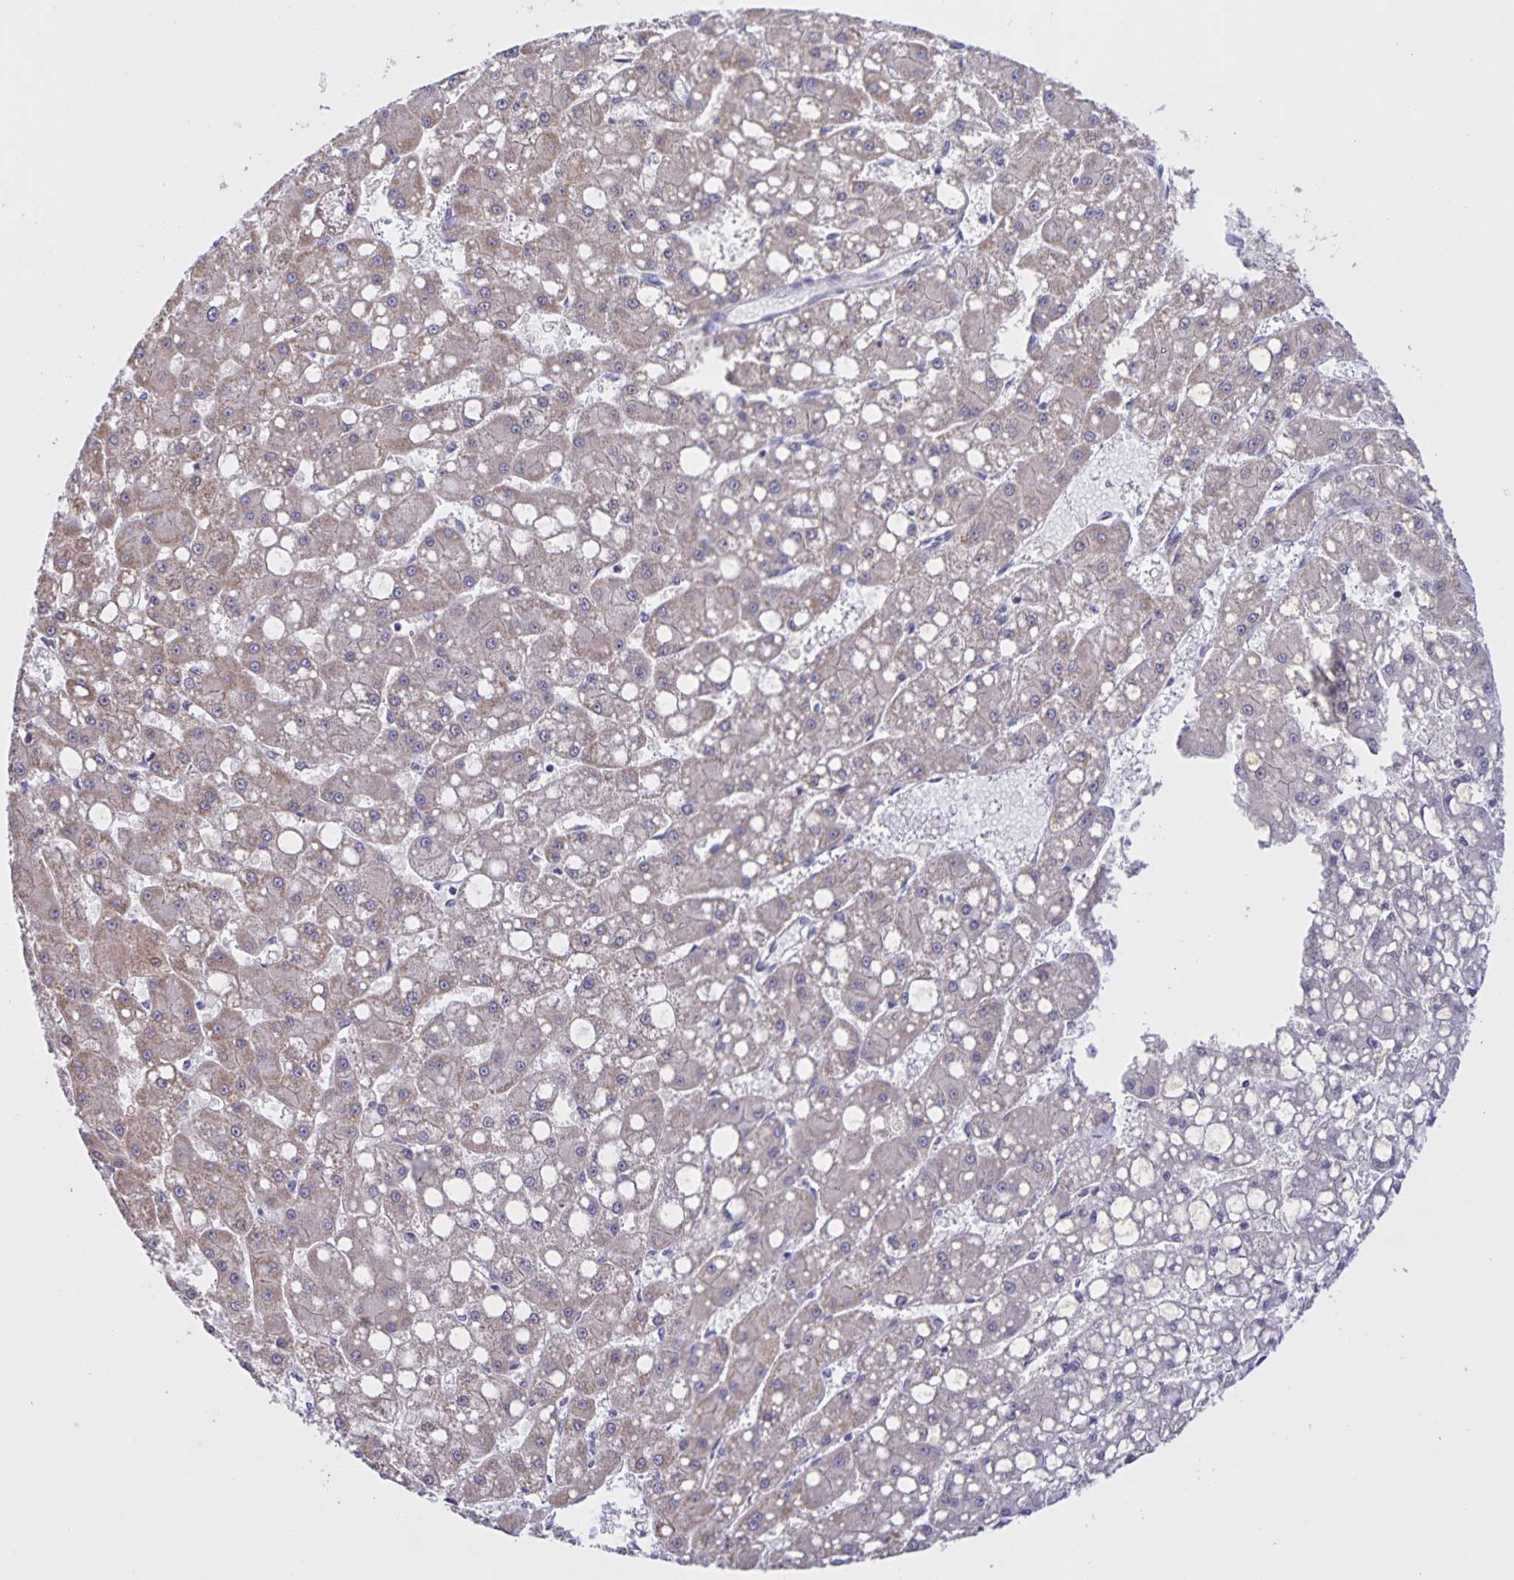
{"staining": {"intensity": "weak", "quantity": "25%-75%", "location": "cytoplasmic/membranous"}, "tissue": "liver cancer", "cell_type": "Tumor cells", "image_type": "cancer", "snomed": [{"axis": "morphology", "description": "Carcinoma, Hepatocellular, NOS"}, {"axis": "topography", "description": "Liver"}], "caption": "This micrograph displays immunohistochemistry (IHC) staining of liver cancer (hepatocellular carcinoma), with low weak cytoplasmic/membranous staining in about 25%-75% of tumor cells.", "gene": "DMGDH", "patient": {"sex": "male", "age": 67}}